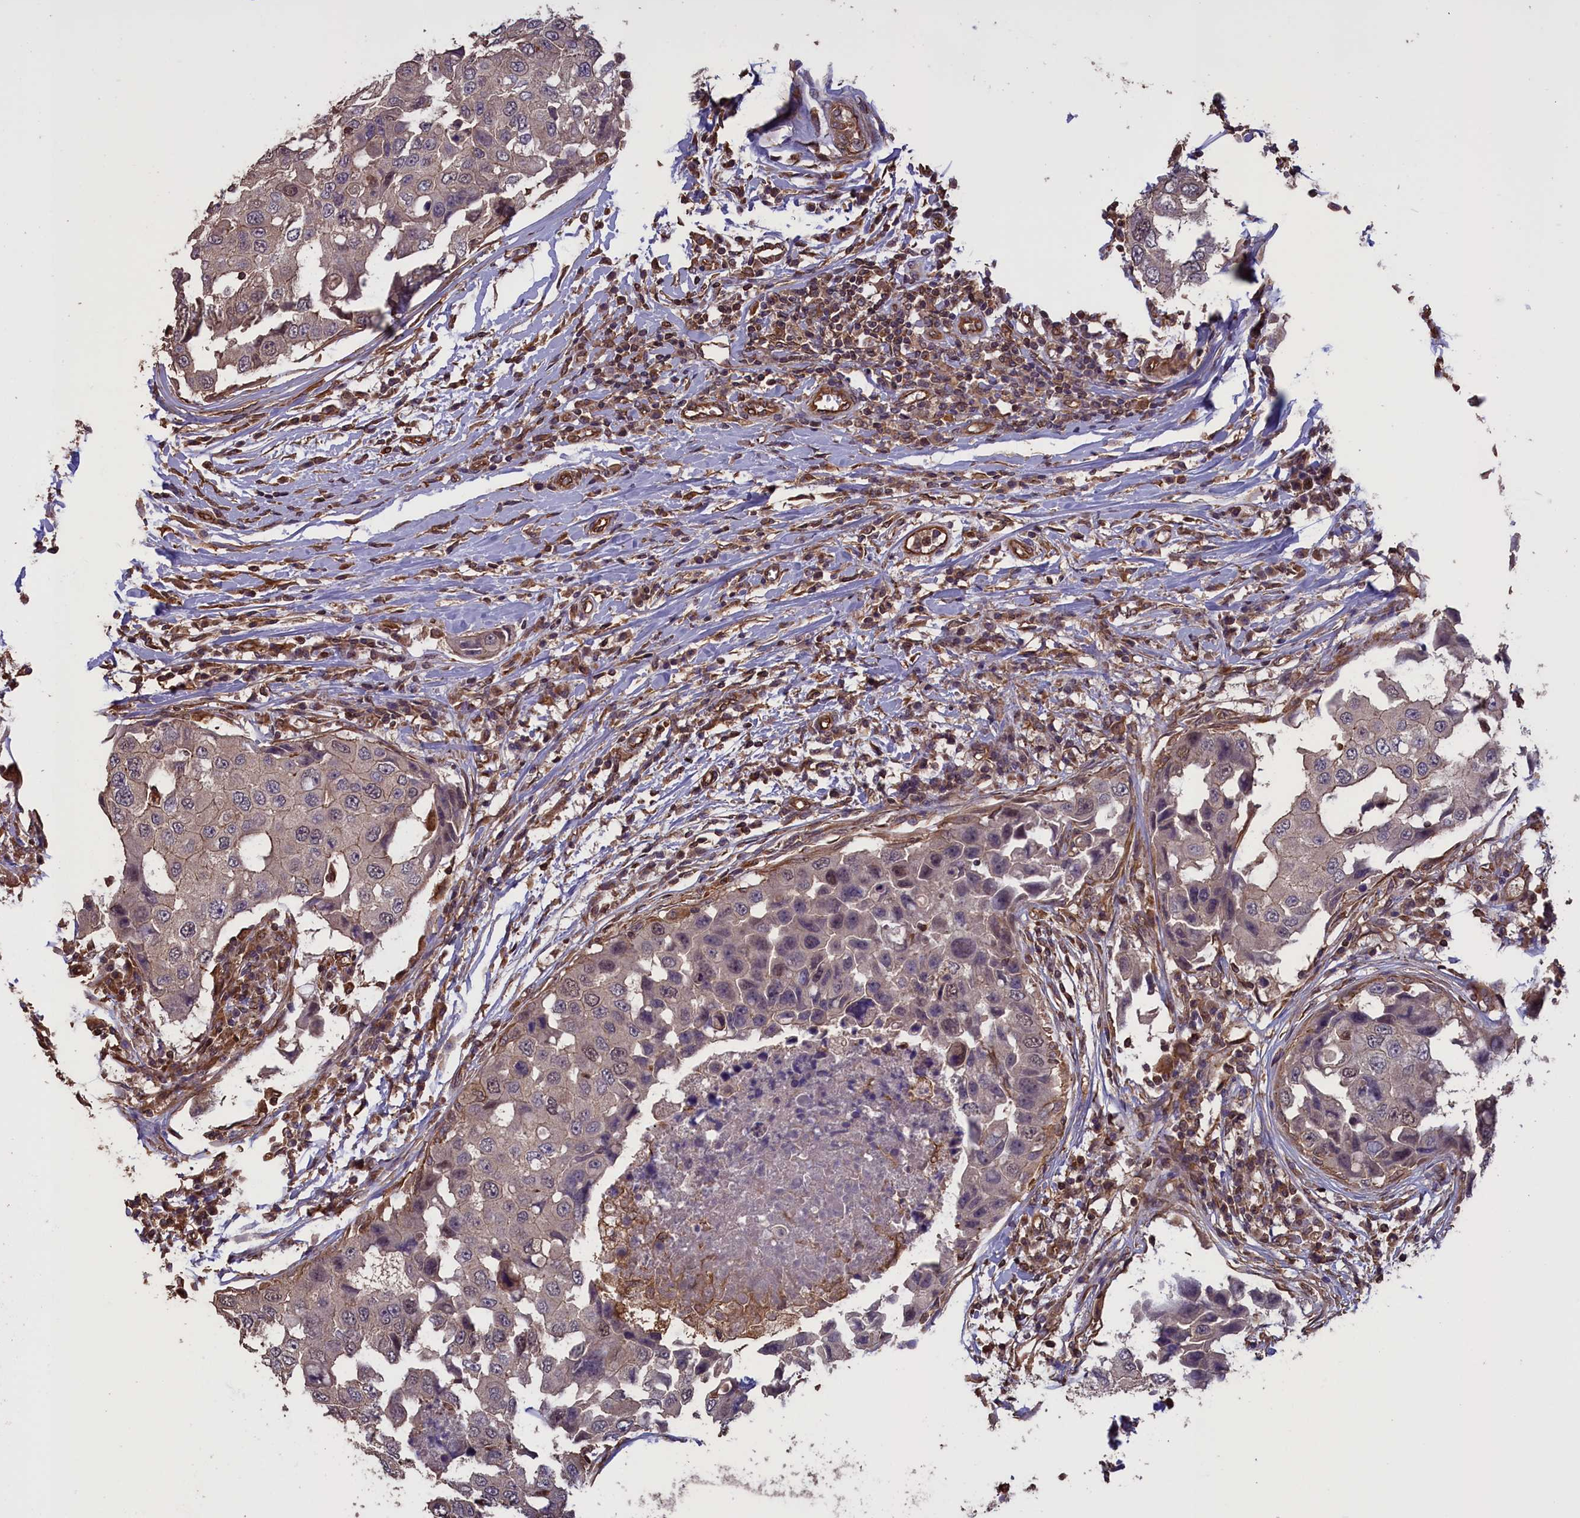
{"staining": {"intensity": "weak", "quantity": "<25%", "location": "nuclear"}, "tissue": "breast cancer", "cell_type": "Tumor cells", "image_type": "cancer", "snomed": [{"axis": "morphology", "description": "Duct carcinoma"}, {"axis": "topography", "description": "Breast"}], "caption": "A micrograph of human breast cancer (invasive ductal carcinoma) is negative for staining in tumor cells.", "gene": "DAPK3", "patient": {"sex": "female", "age": 27}}